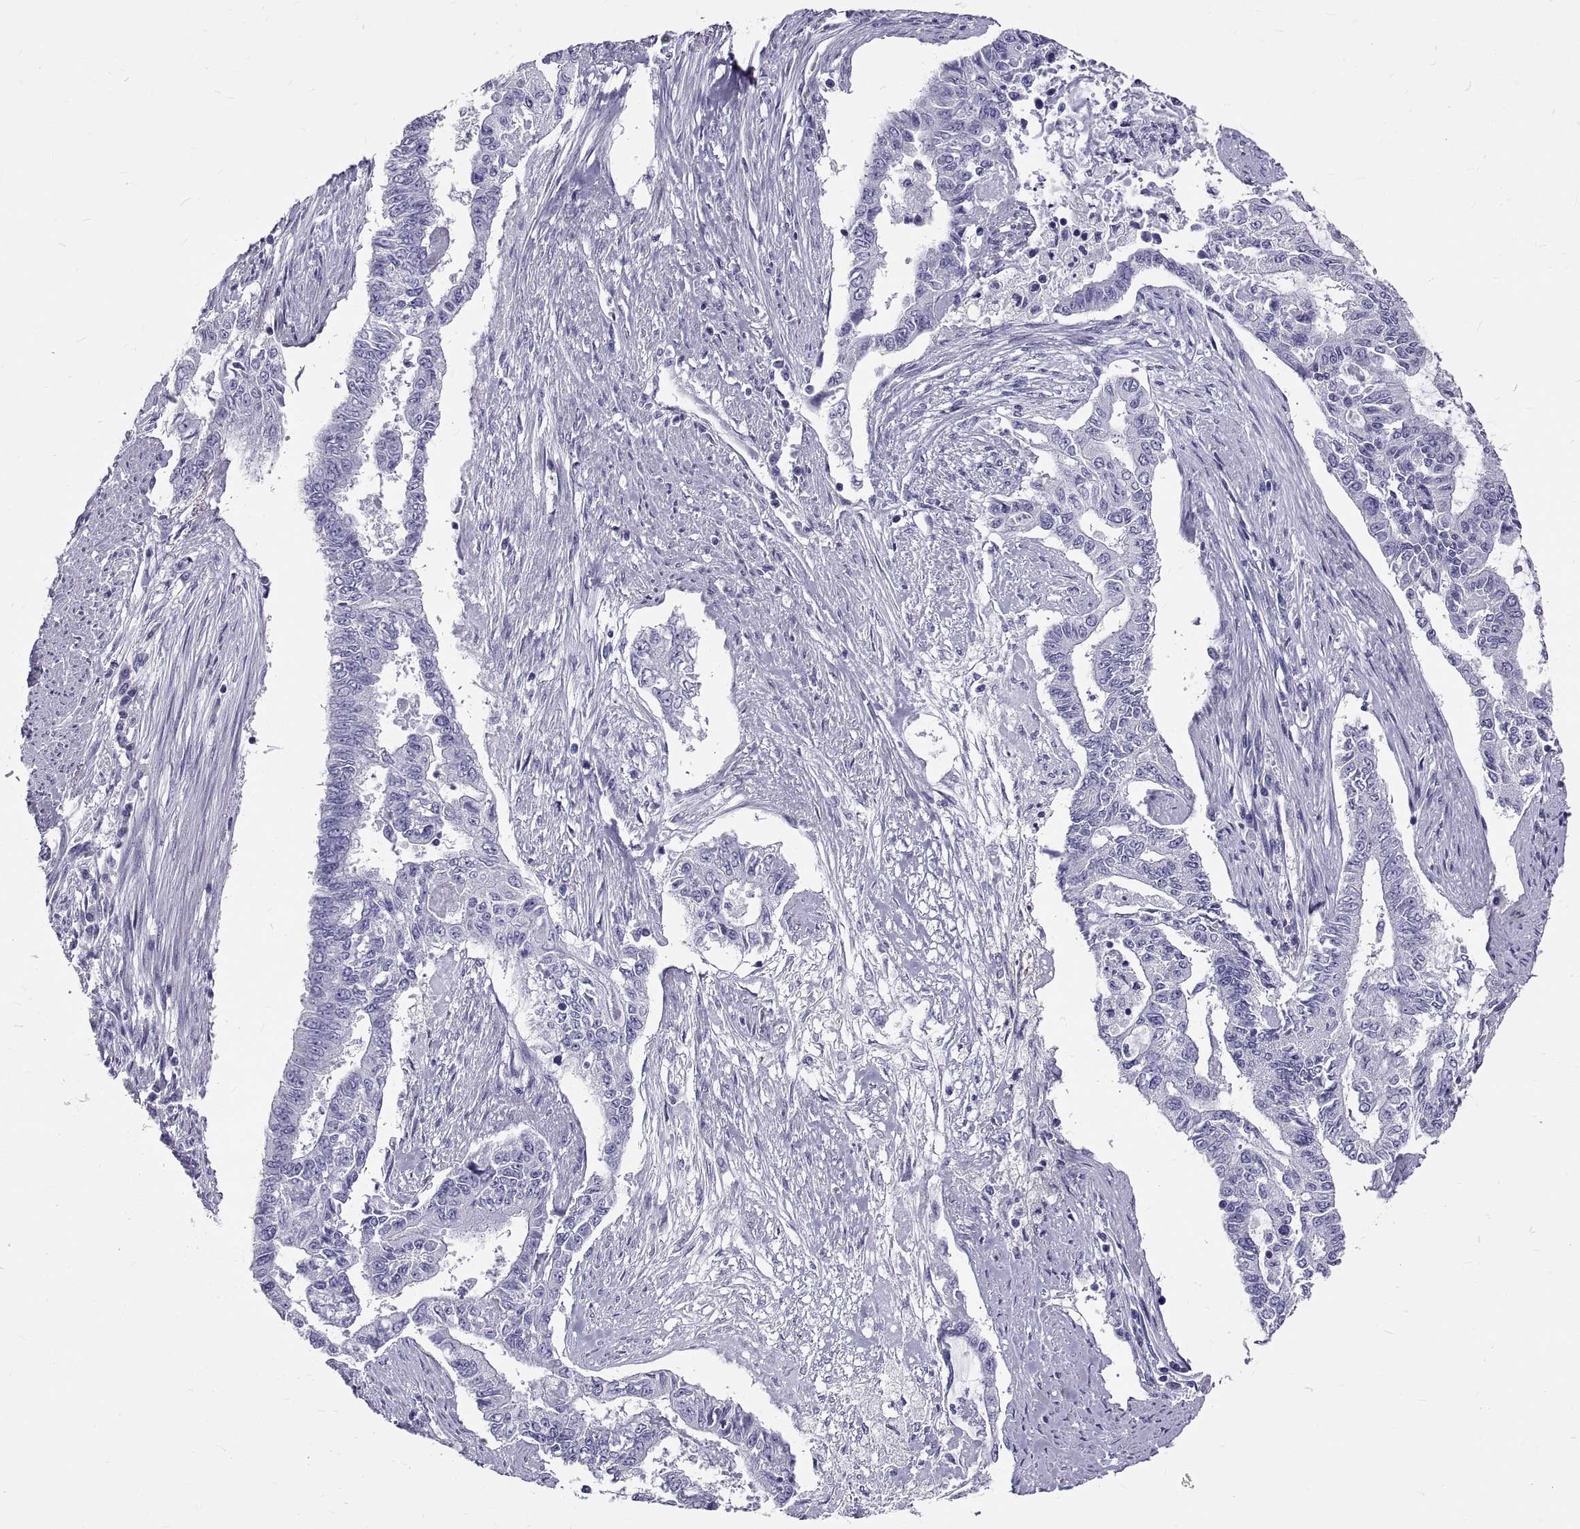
{"staining": {"intensity": "negative", "quantity": "none", "location": "none"}, "tissue": "endometrial cancer", "cell_type": "Tumor cells", "image_type": "cancer", "snomed": [{"axis": "morphology", "description": "Adenocarcinoma, NOS"}, {"axis": "topography", "description": "Uterus"}], "caption": "Endometrial cancer was stained to show a protein in brown. There is no significant staining in tumor cells.", "gene": "GNG12", "patient": {"sex": "female", "age": 59}}